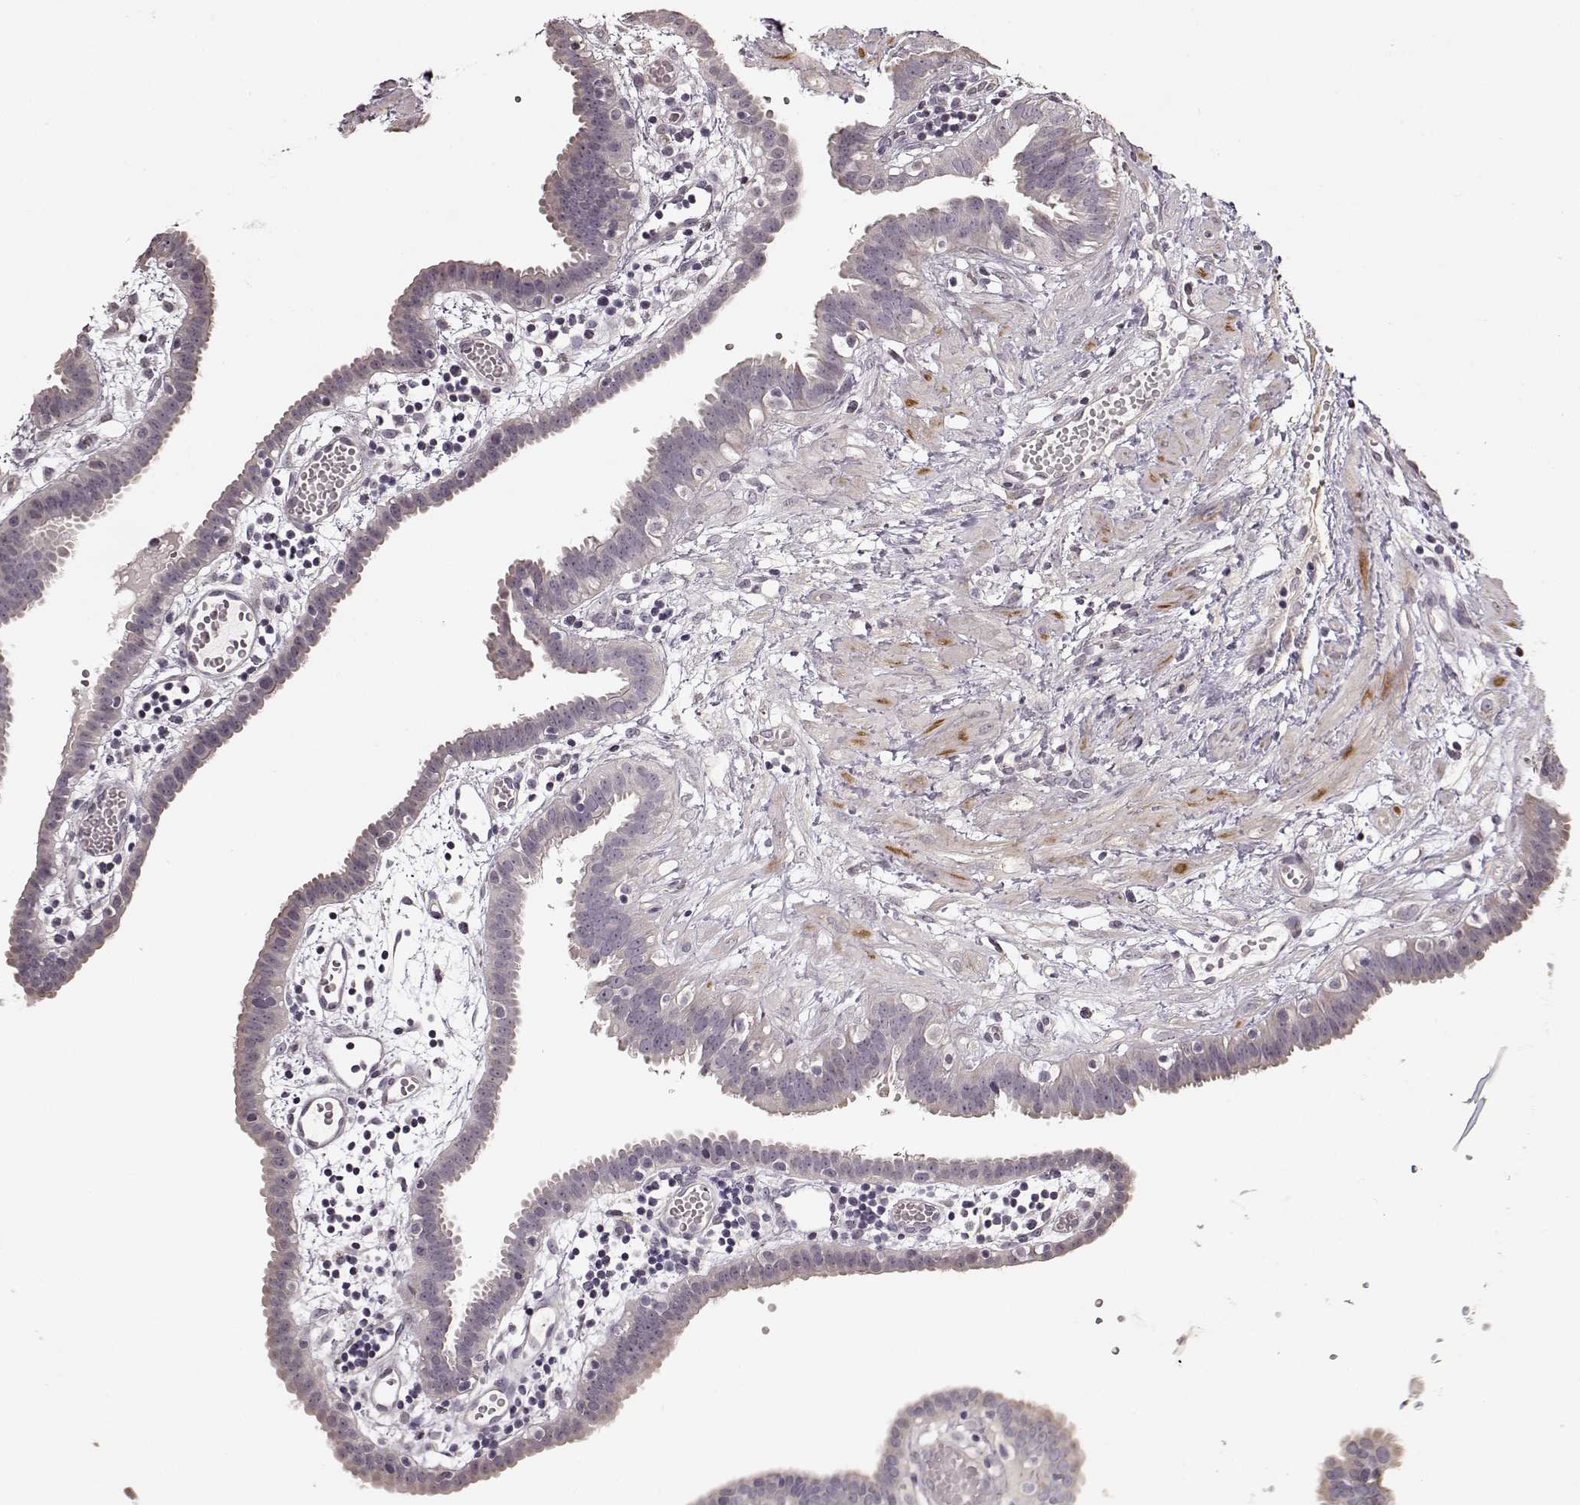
{"staining": {"intensity": "negative", "quantity": "none", "location": "none"}, "tissue": "fallopian tube", "cell_type": "Glandular cells", "image_type": "normal", "snomed": [{"axis": "morphology", "description": "Normal tissue, NOS"}, {"axis": "topography", "description": "Fallopian tube"}], "caption": "IHC image of benign human fallopian tube stained for a protein (brown), which shows no staining in glandular cells. (DAB (3,3'-diaminobenzidine) immunohistochemistry (IHC) with hematoxylin counter stain).", "gene": "FSHB", "patient": {"sex": "female", "age": 37}}